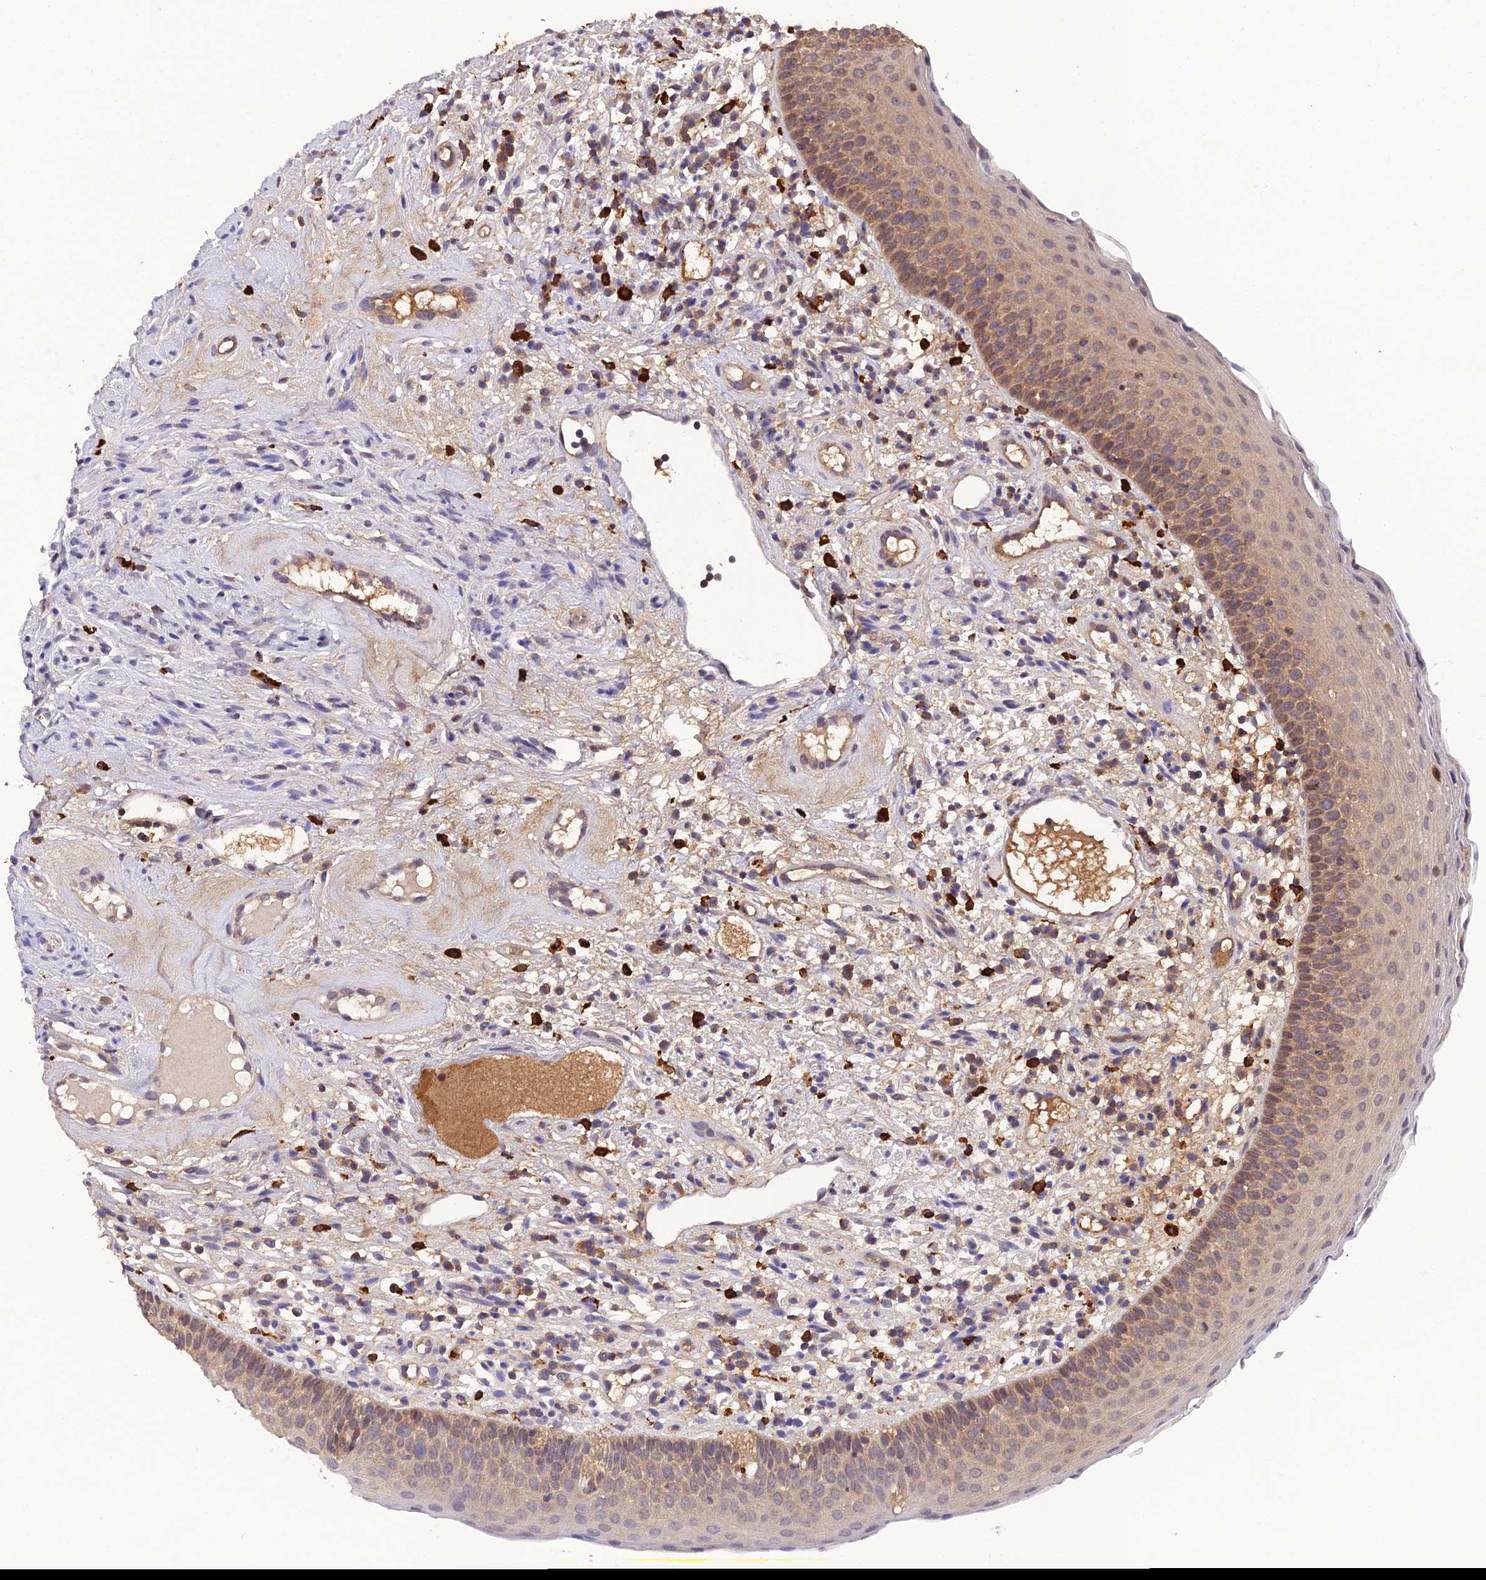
{"staining": {"intensity": "moderate", "quantity": "<25%", "location": "cytoplasmic/membranous"}, "tissue": "oral mucosa", "cell_type": "Squamous epithelial cells", "image_type": "normal", "snomed": [{"axis": "morphology", "description": "Normal tissue, NOS"}, {"axis": "topography", "description": "Oral tissue"}], "caption": "Moderate cytoplasmic/membranous staining is seen in about <25% of squamous epithelial cells in benign oral mucosa. The protein is shown in brown color, while the nuclei are stained blue.", "gene": "TMEM258", "patient": {"sex": "male", "age": 46}}